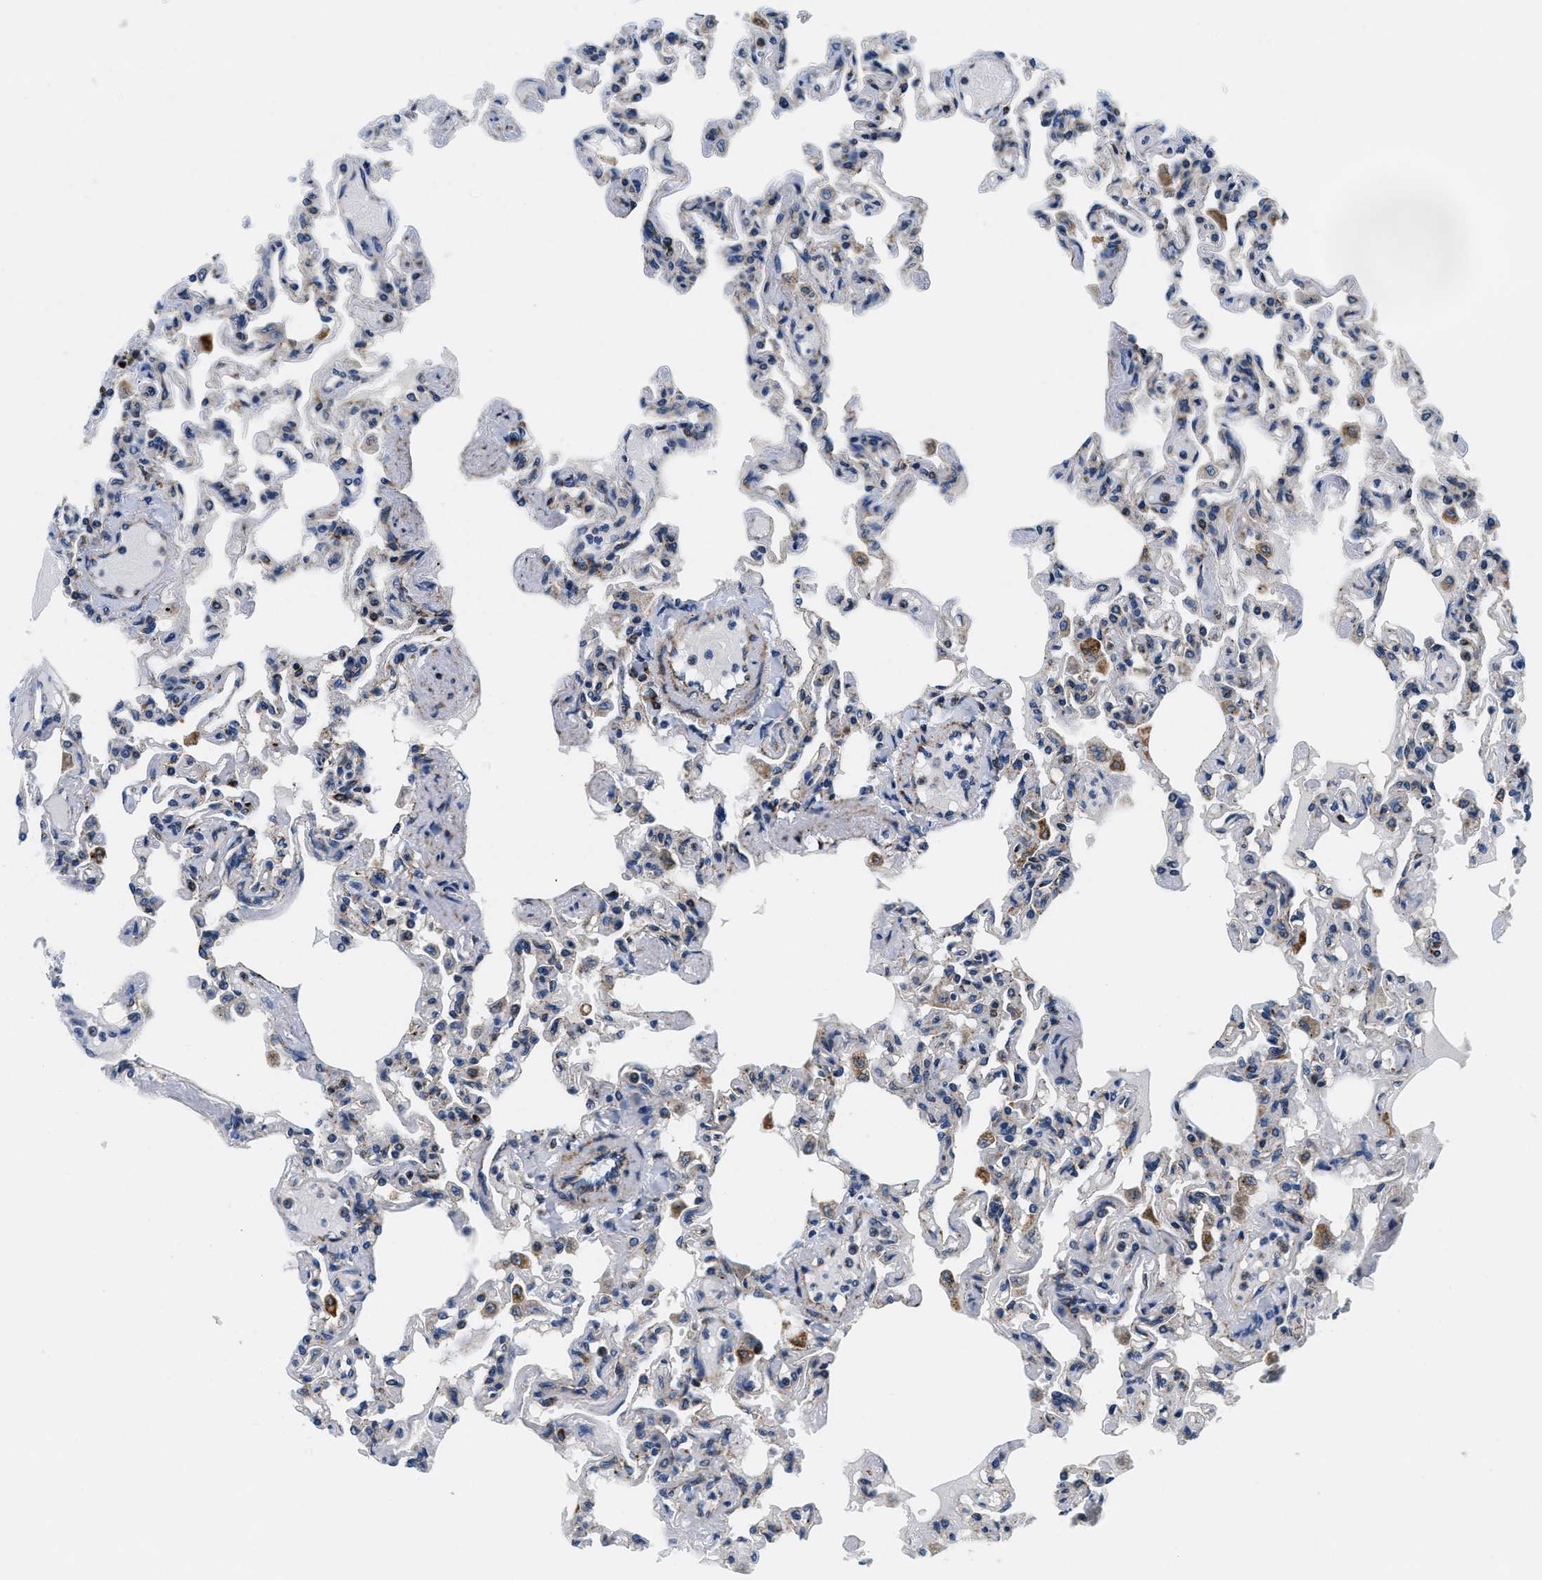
{"staining": {"intensity": "weak", "quantity": "<25%", "location": "cytoplasmic/membranous"}, "tissue": "lung", "cell_type": "Alveolar cells", "image_type": "normal", "snomed": [{"axis": "morphology", "description": "Normal tissue, NOS"}, {"axis": "topography", "description": "Lung"}], "caption": "An immunohistochemistry micrograph of benign lung is shown. There is no staining in alveolar cells of lung.", "gene": "SAMD4B", "patient": {"sex": "male", "age": 21}}